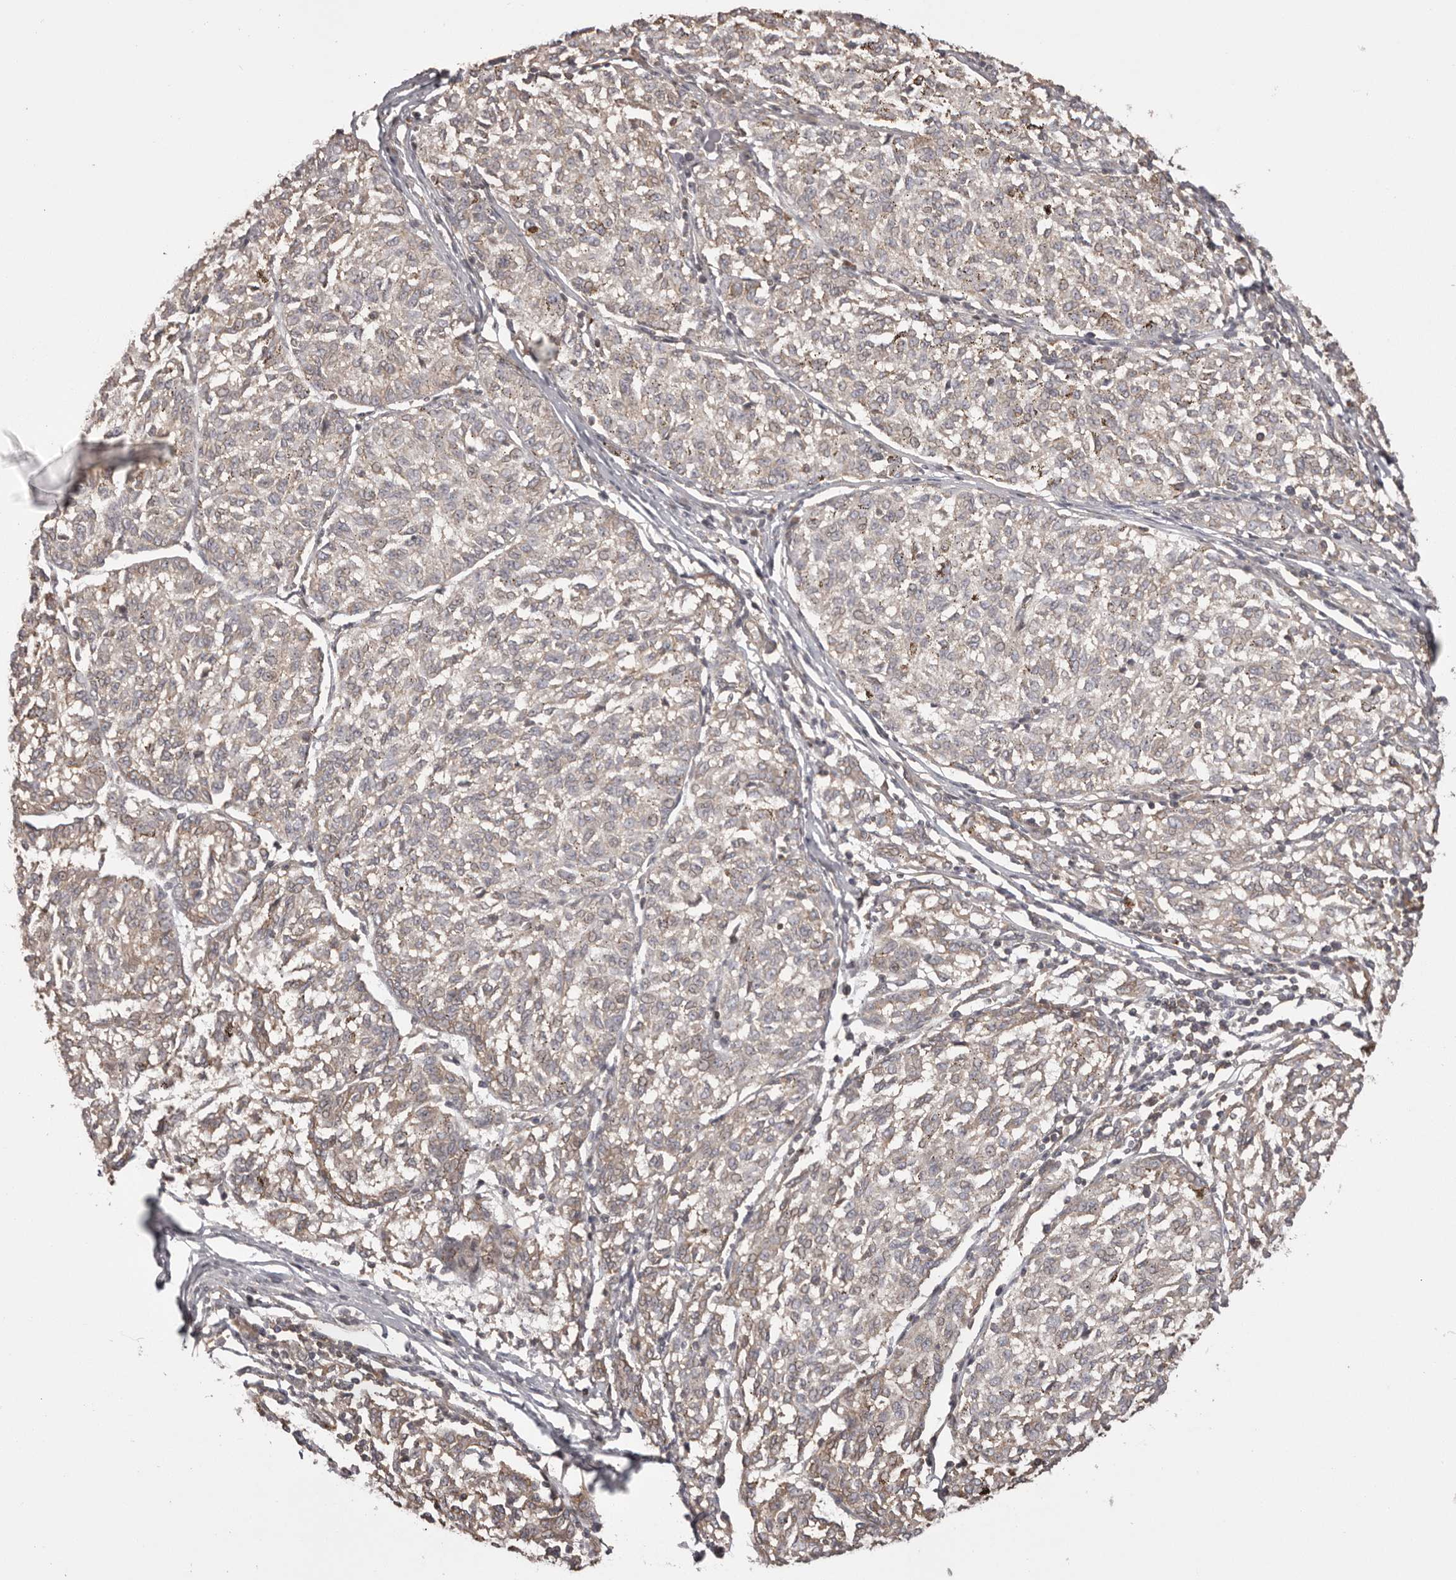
{"staining": {"intensity": "weak", "quantity": "<25%", "location": "cytoplasmic/membranous"}, "tissue": "melanoma", "cell_type": "Tumor cells", "image_type": "cancer", "snomed": [{"axis": "morphology", "description": "Malignant melanoma, NOS"}, {"axis": "topography", "description": "Skin"}], "caption": "An IHC image of melanoma is shown. There is no staining in tumor cells of melanoma.", "gene": "NFKBIA", "patient": {"sex": "female", "age": 72}}